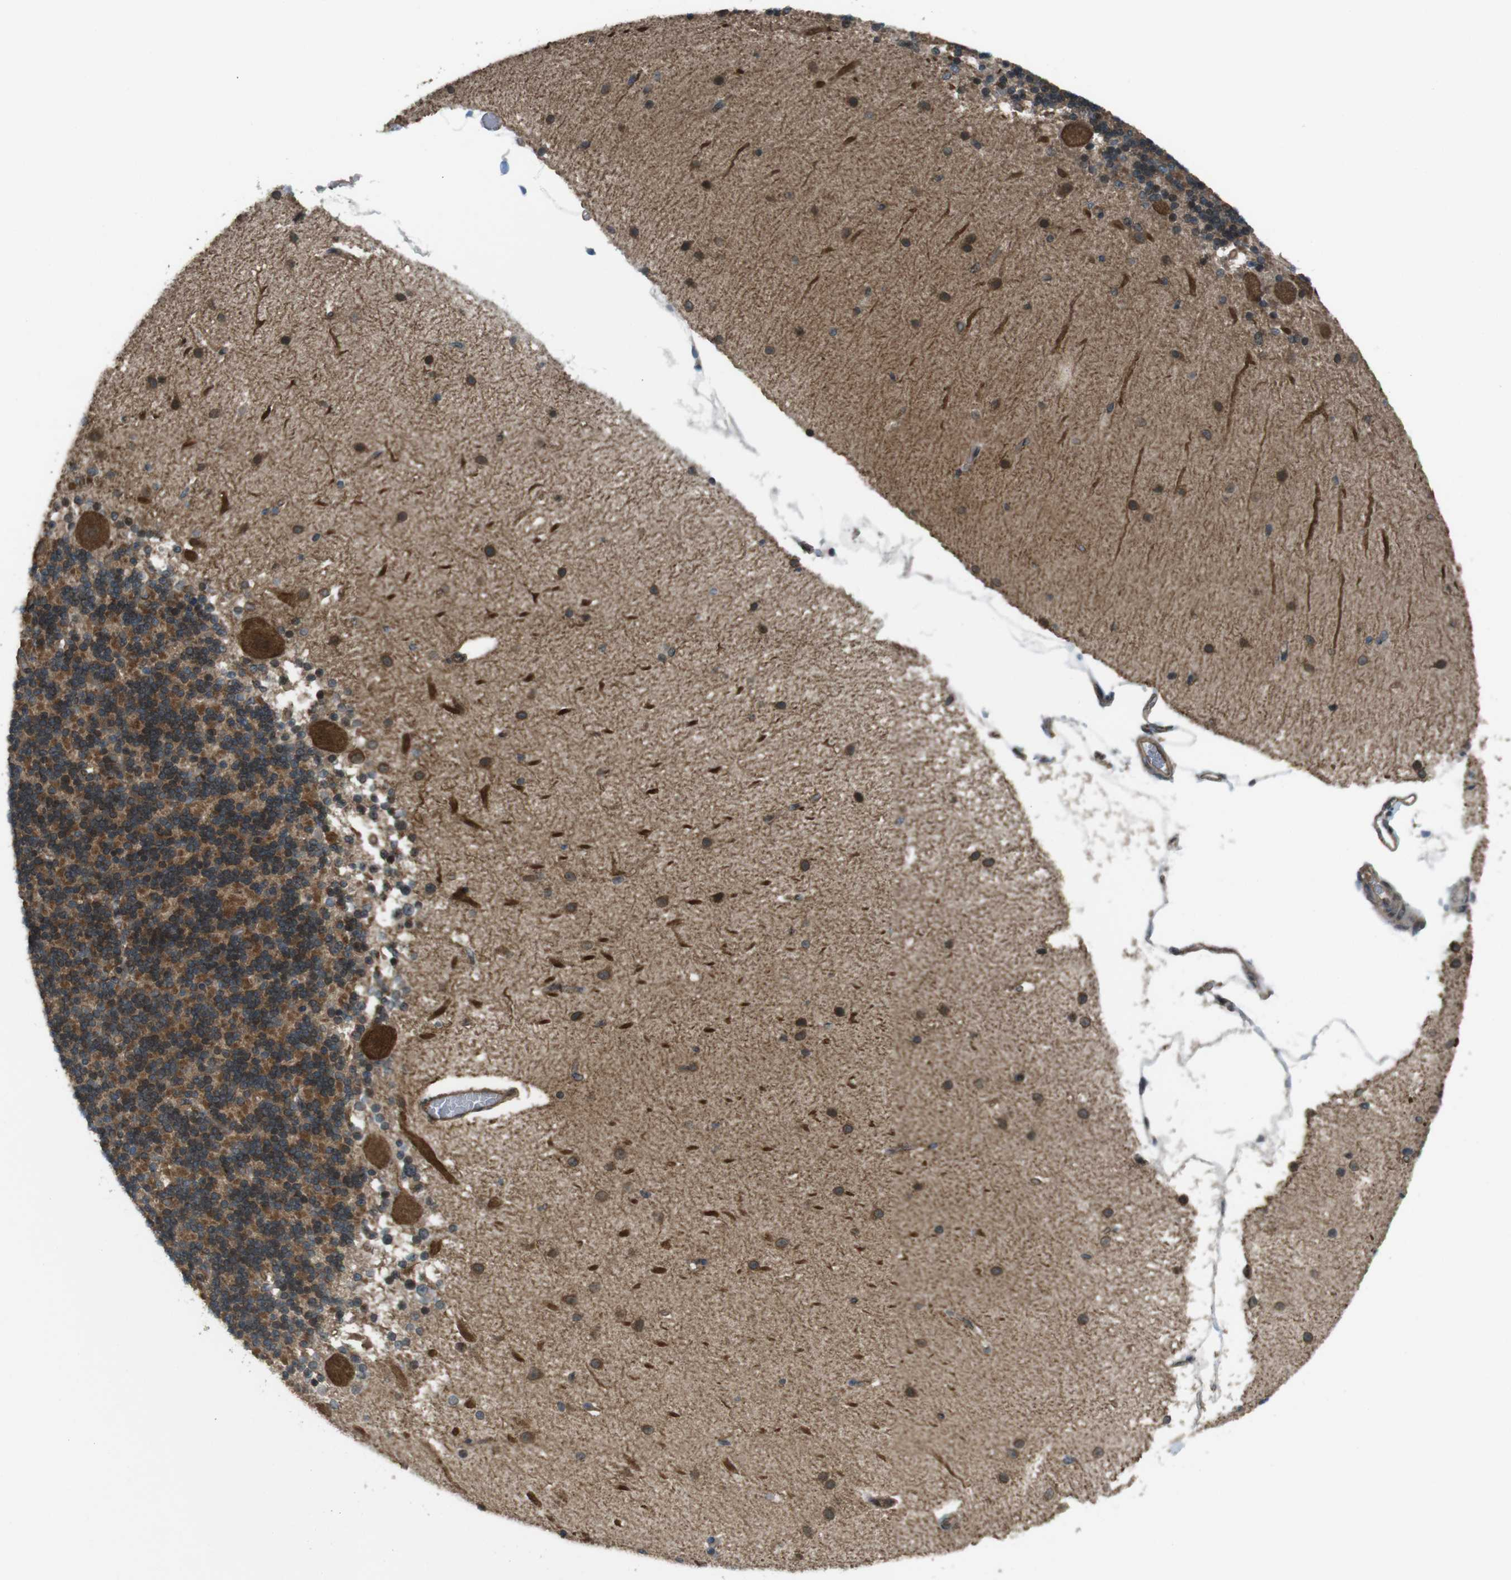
{"staining": {"intensity": "moderate", "quantity": ">75%", "location": "cytoplasmic/membranous"}, "tissue": "cerebellum", "cell_type": "Cells in granular layer", "image_type": "normal", "snomed": [{"axis": "morphology", "description": "Normal tissue, NOS"}, {"axis": "topography", "description": "Cerebellum"}], "caption": "Cerebellum stained with immunohistochemistry shows moderate cytoplasmic/membranous positivity in approximately >75% of cells in granular layer.", "gene": "TIAM2", "patient": {"sex": "female", "age": 54}}